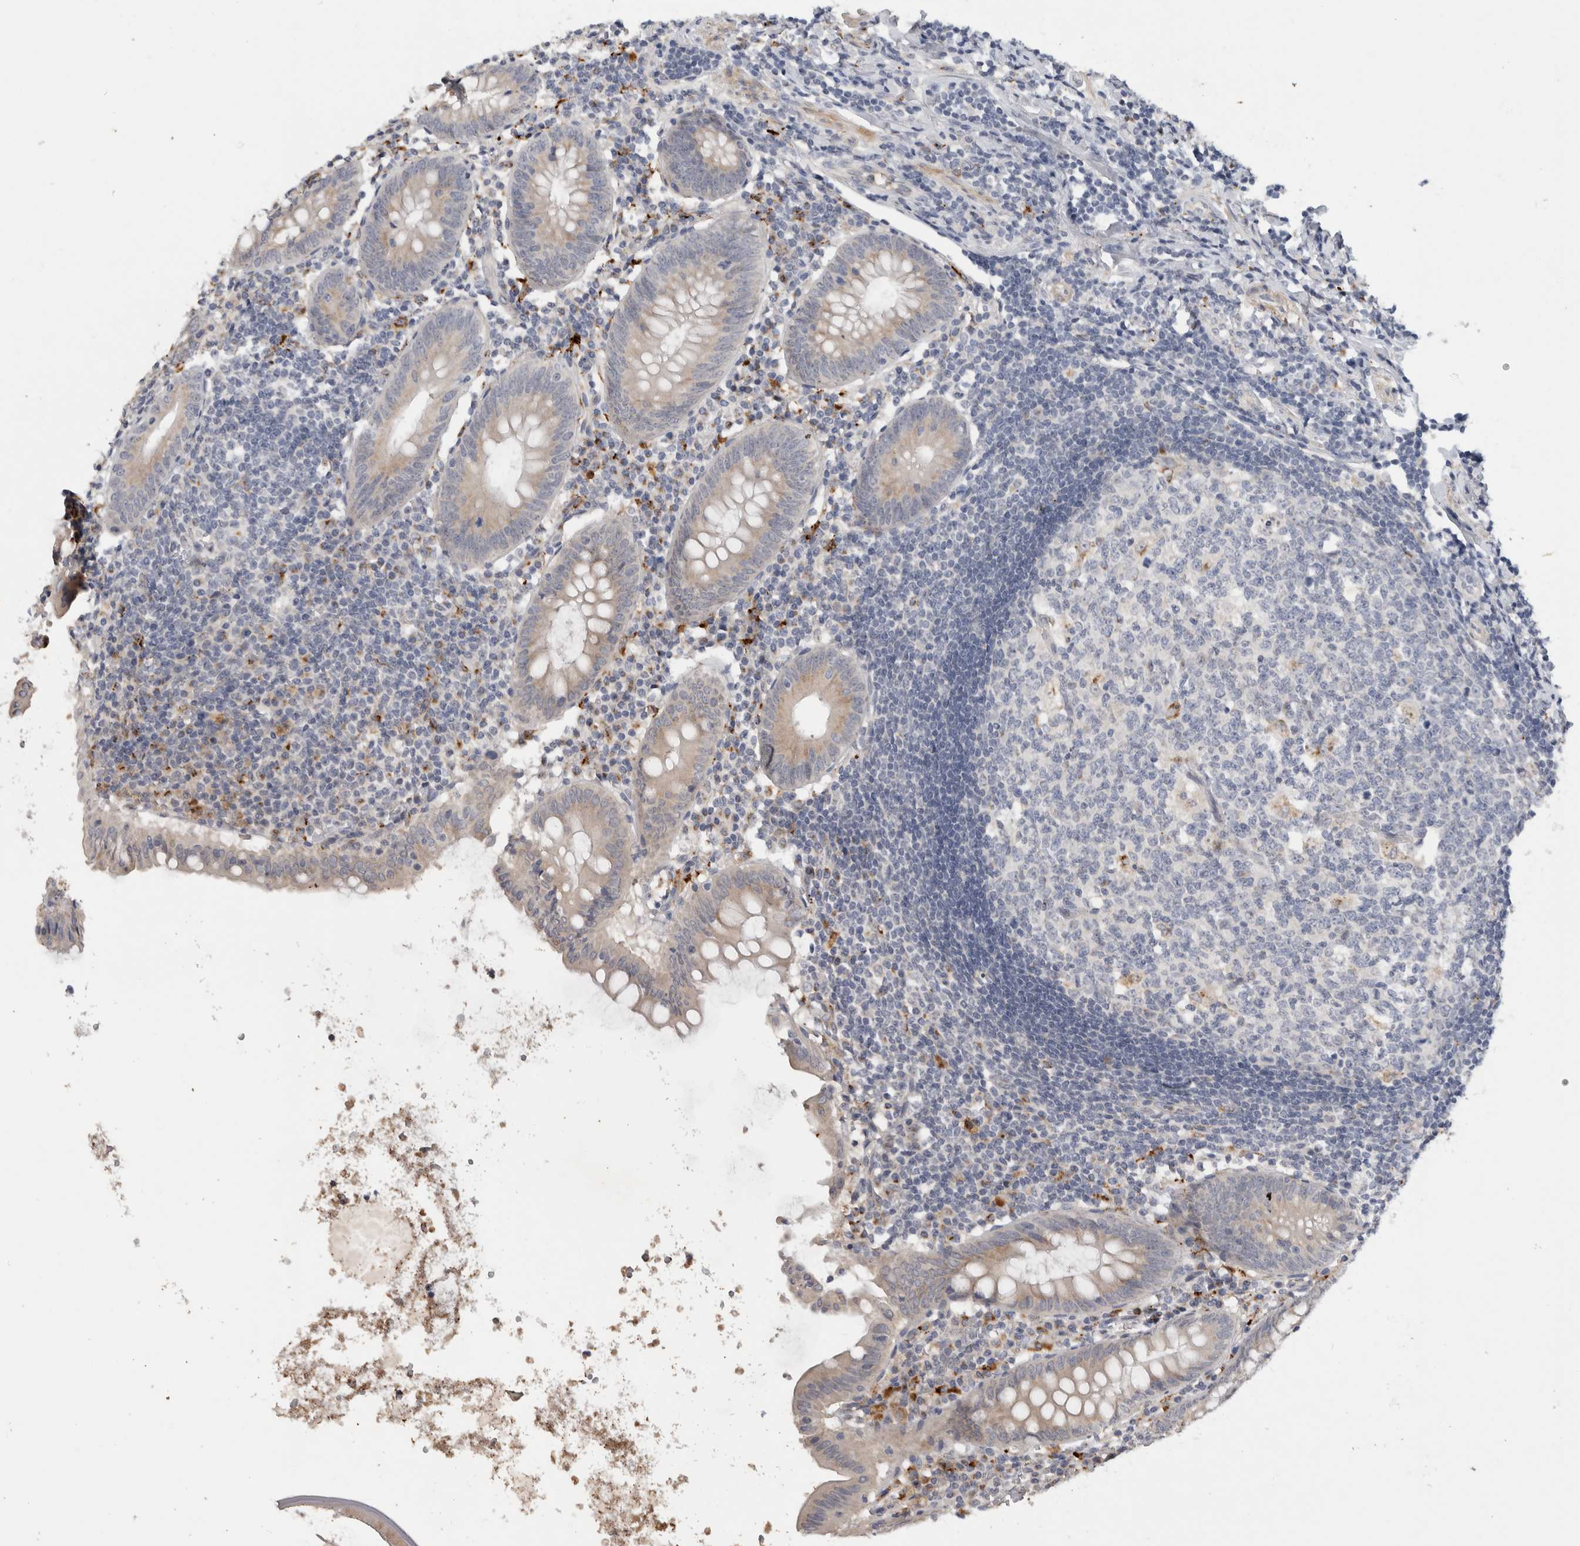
{"staining": {"intensity": "weak", "quantity": ">75%", "location": "cytoplasmic/membranous"}, "tissue": "appendix", "cell_type": "Glandular cells", "image_type": "normal", "snomed": [{"axis": "morphology", "description": "Normal tissue, NOS"}, {"axis": "topography", "description": "Appendix"}], "caption": "Appendix was stained to show a protein in brown. There is low levels of weak cytoplasmic/membranous expression in about >75% of glandular cells. (IHC, brightfield microscopy, high magnification).", "gene": "MGAT1", "patient": {"sex": "female", "age": 54}}